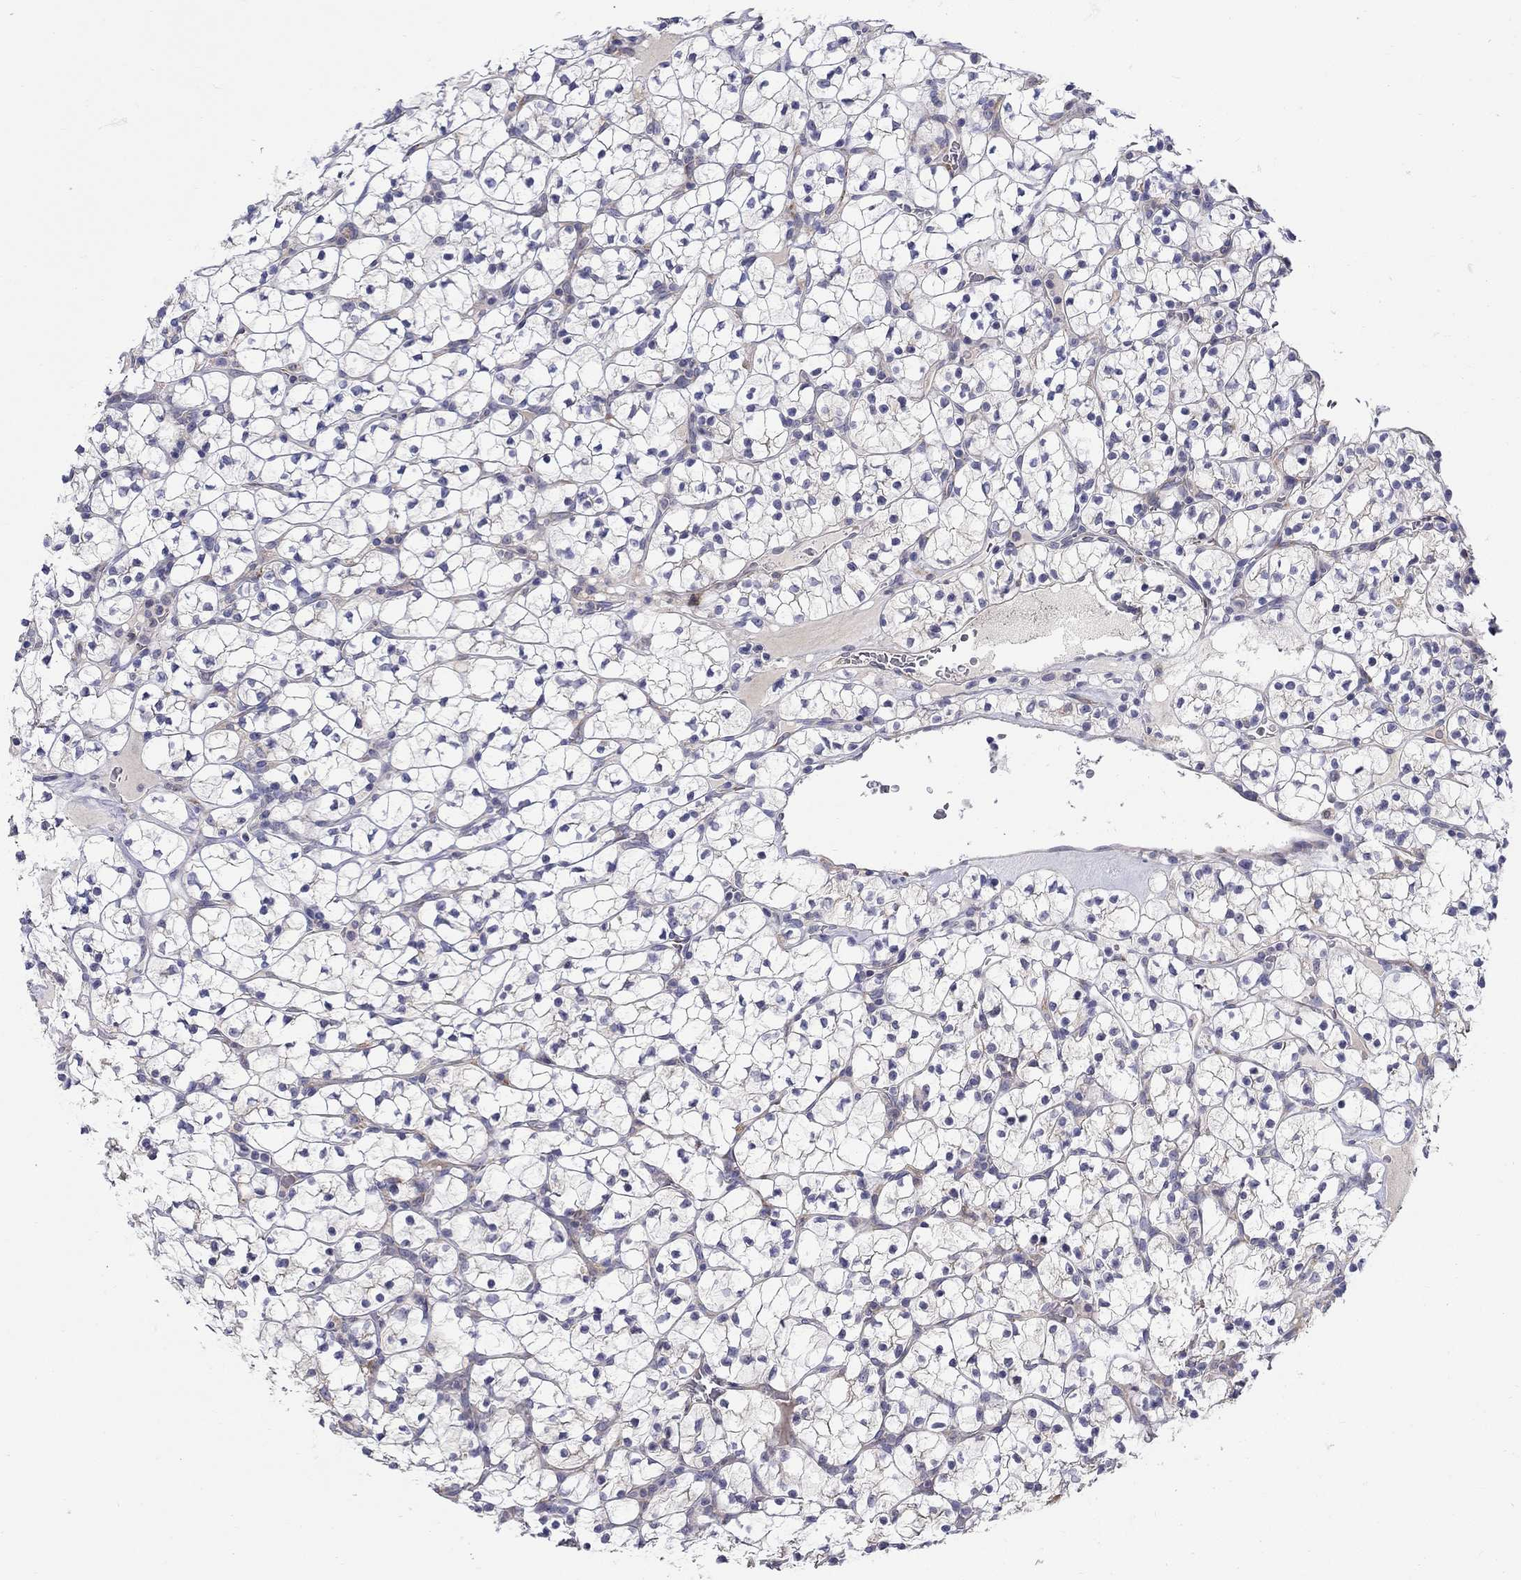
{"staining": {"intensity": "negative", "quantity": "none", "location": "none"}, "tissue": "renal cancer", "cell_type": "Tumor cells", "image_type": "cancer", "snomed": [{"axis": "morphology", "description": "Adenocarcinoma, NOS"}, {"axis": "topography", "description": "Kidney"}], "caption": "High power microscopy histopathology image of an IHC image of renal cancer (adenocarcinoma), revealing no significant positivity in tumor cells.", "gene": "QRFPR", "patient": {"sex": "female", "age": 89}}